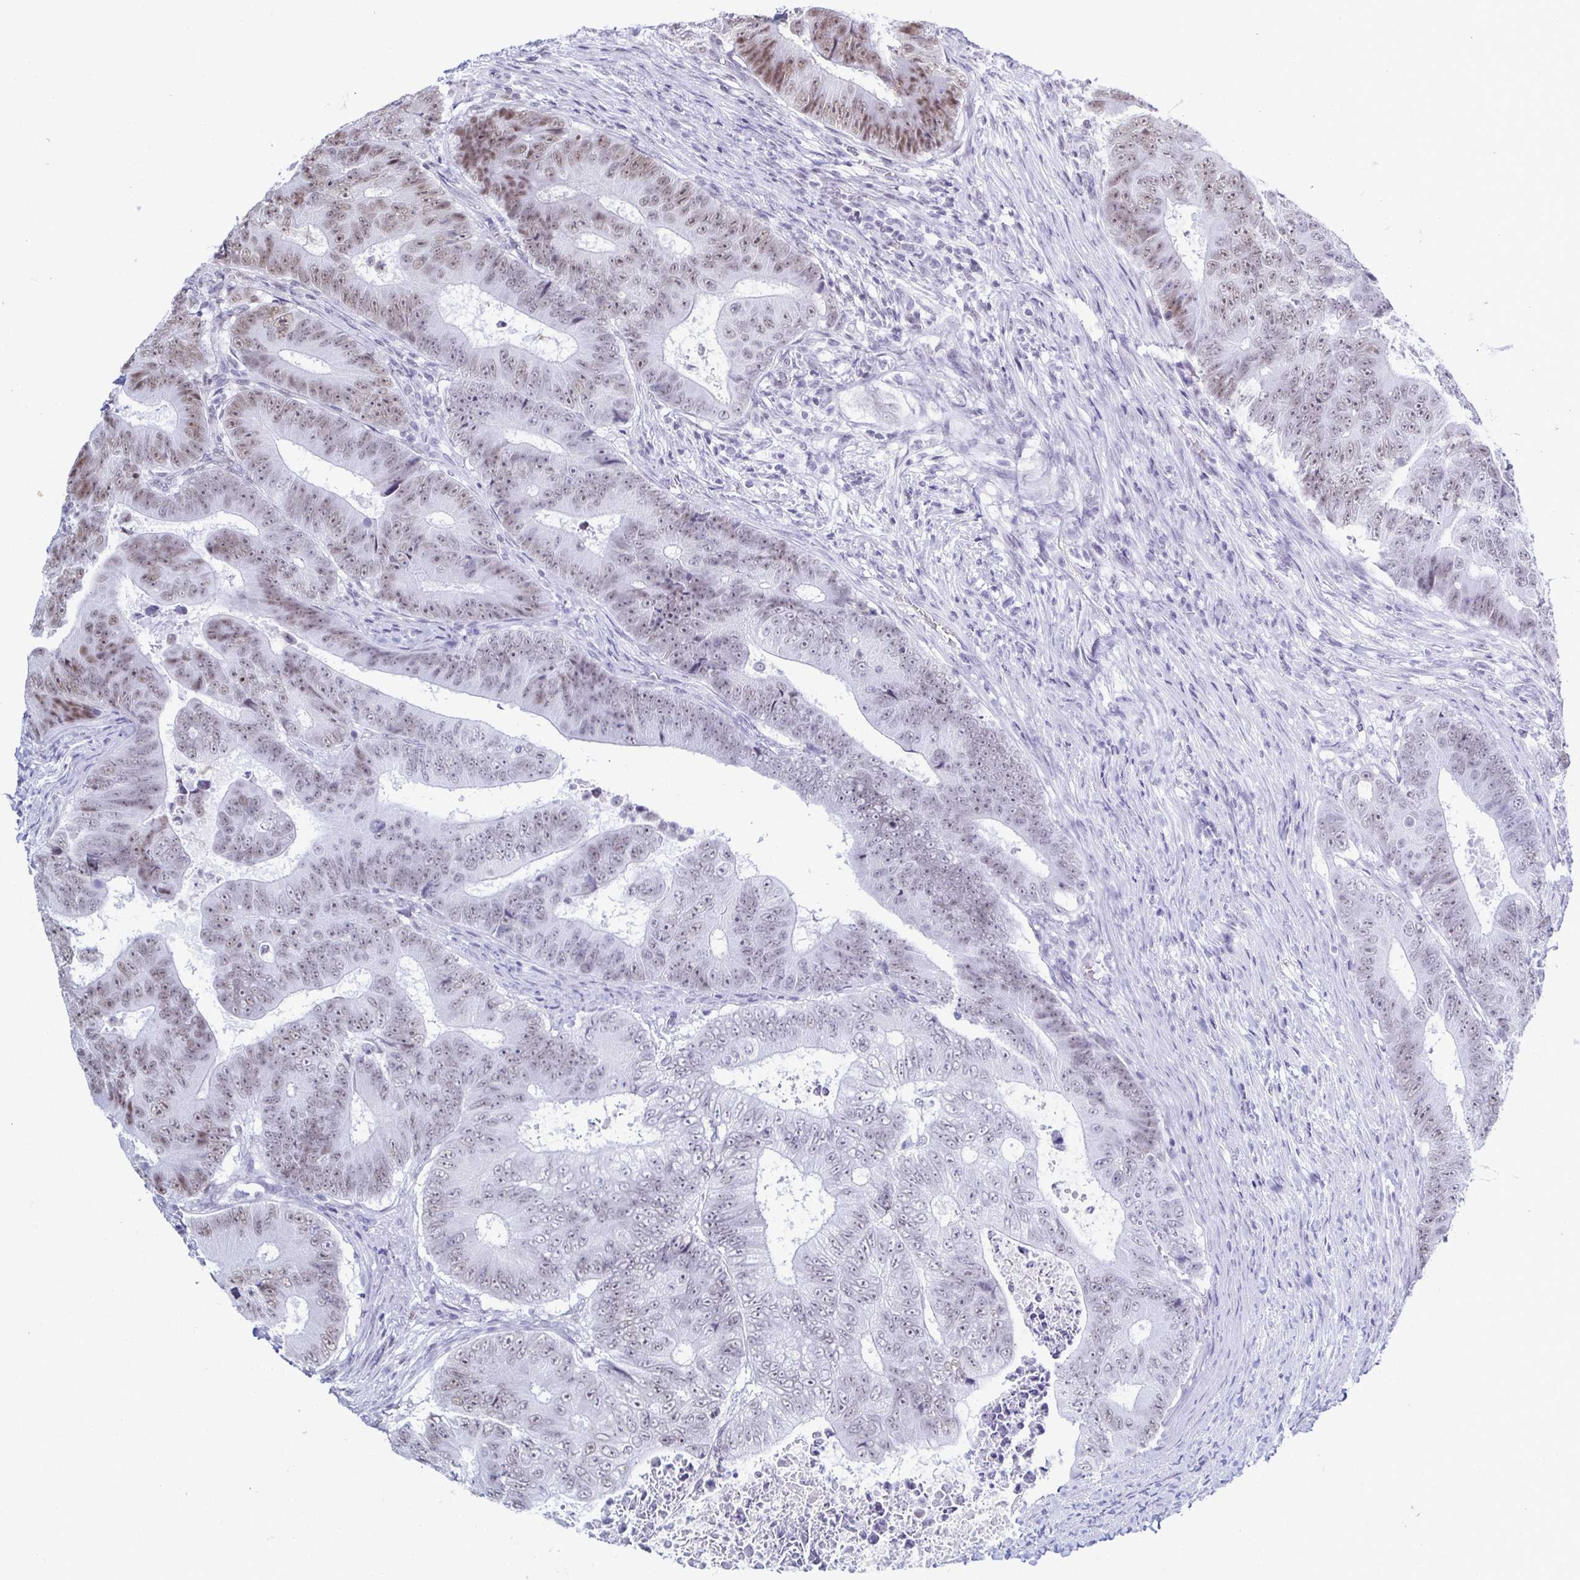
{"staining": {"intensity": "moderate", "quantity": "<25%", "location": "nuclear"}, "tissue": "colorectal cancer", "cell_type": "Tumor cells", "image_type": "cancer", "snomed": [{"axis": "morphology", "description": "Adenocarcinoma, NOS"}, {"axis": "topography", "description": "Colon"}], "caption": "This histopathology image reveals immunohistochemistry (IHC) staining of human colorectal cancer (adenocarcinoma), with low moderate nuclear positivity in approximately <25% of tumor cells.", "gene": "IRF7", "patient": {"sex": "female", "age": 48}}